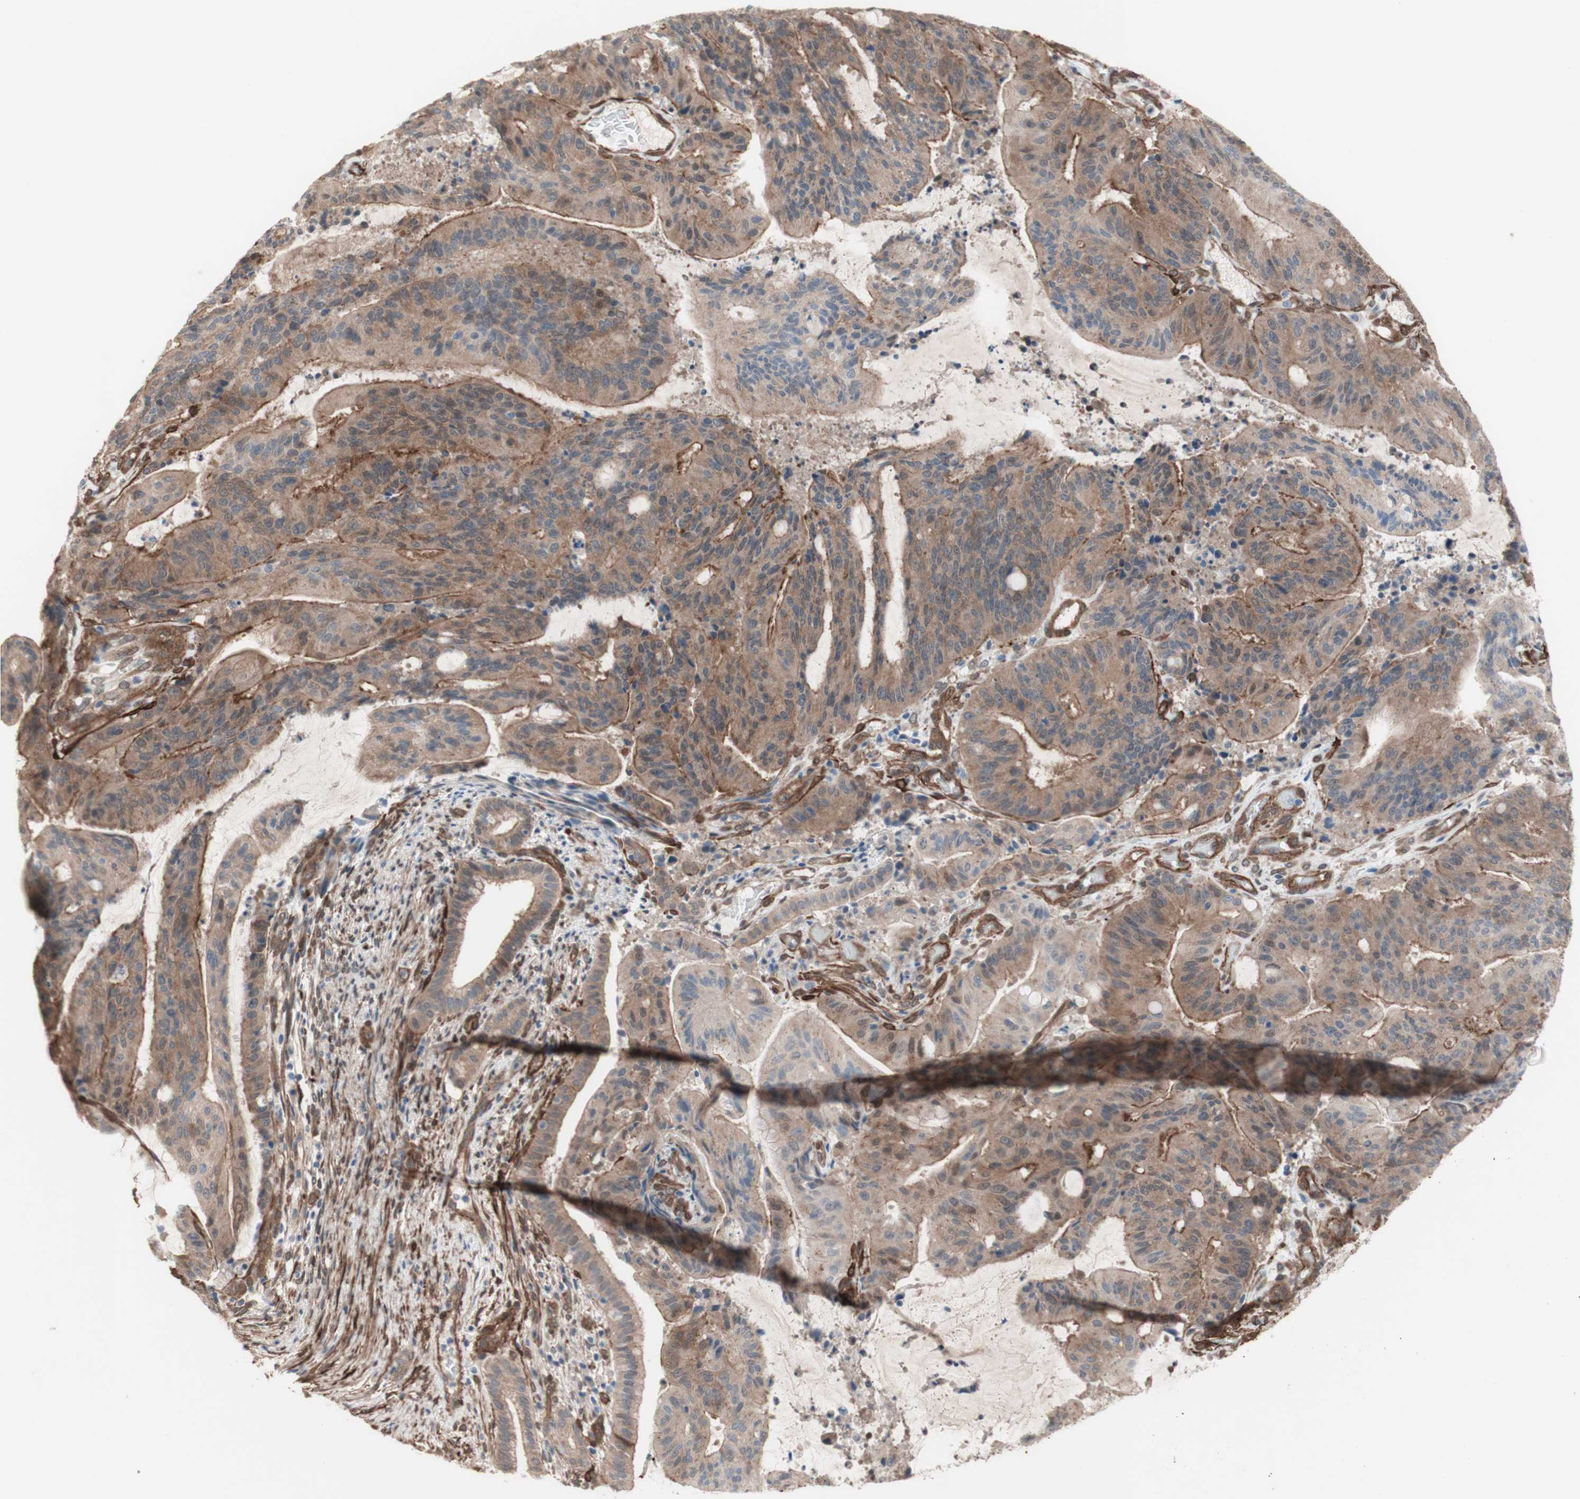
{"staining": {"intensity": "moderate", "quantity": ">75%", "location": "cytoplasmic/membranous"}, "tissue": "liver cancer", "cell_type": "Tumor cells", "image_type": "cancer", "snomed": [{"axis": "morphology", "description": "Cholangiocarcinoma"}, {"axis": "topography", "description": "Liver"}], "caption": "A brown stain highlights moderate cytoplasmic/membranous positivity of a protein in human liver cancer tumor cells.", "gene": "CNN3", "patient": {"sex": "female", "age": 73}}